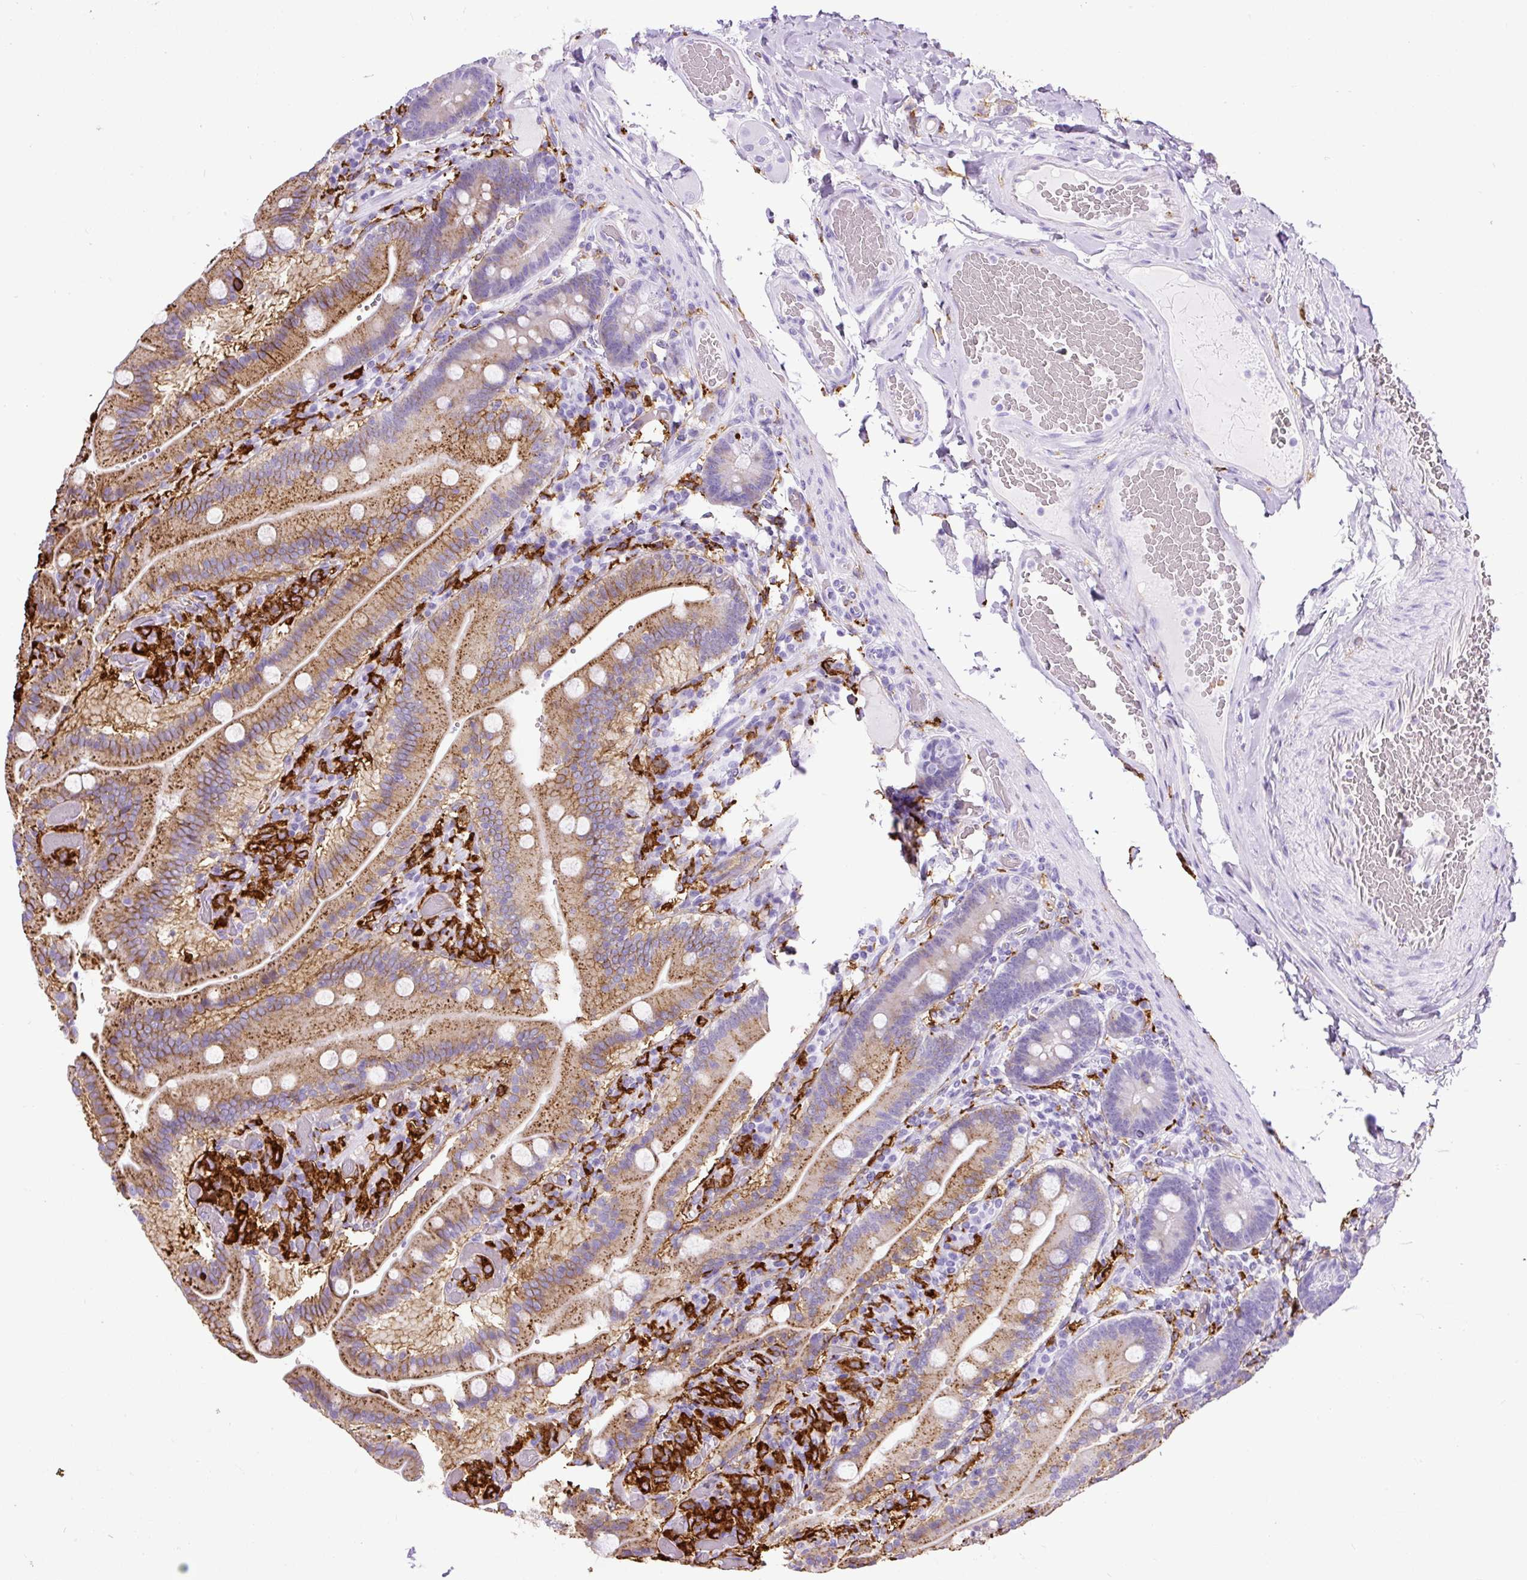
{"staining": {"intensity": "moderate", "quantity": "25%-75%", "location": "cytoplasmic/membranous"}, "tissue": "duodenum", "cell_type": "Glandular cells", "image_type": "normal", "snomed": [{"axis": "morphology", "description": "Normal tissue, NOS"}, {"axis": "topography", "description": "Duodenum"}], "caption": "This micrograph exhibits immunohistochemistry staining of benign human duodenum, with medium moderate cytoplasmic/membranous expression in approximately 25%-75% of glandular cells.", "gene": "HLA", "patient": {"sex": "female", "age": 62}}